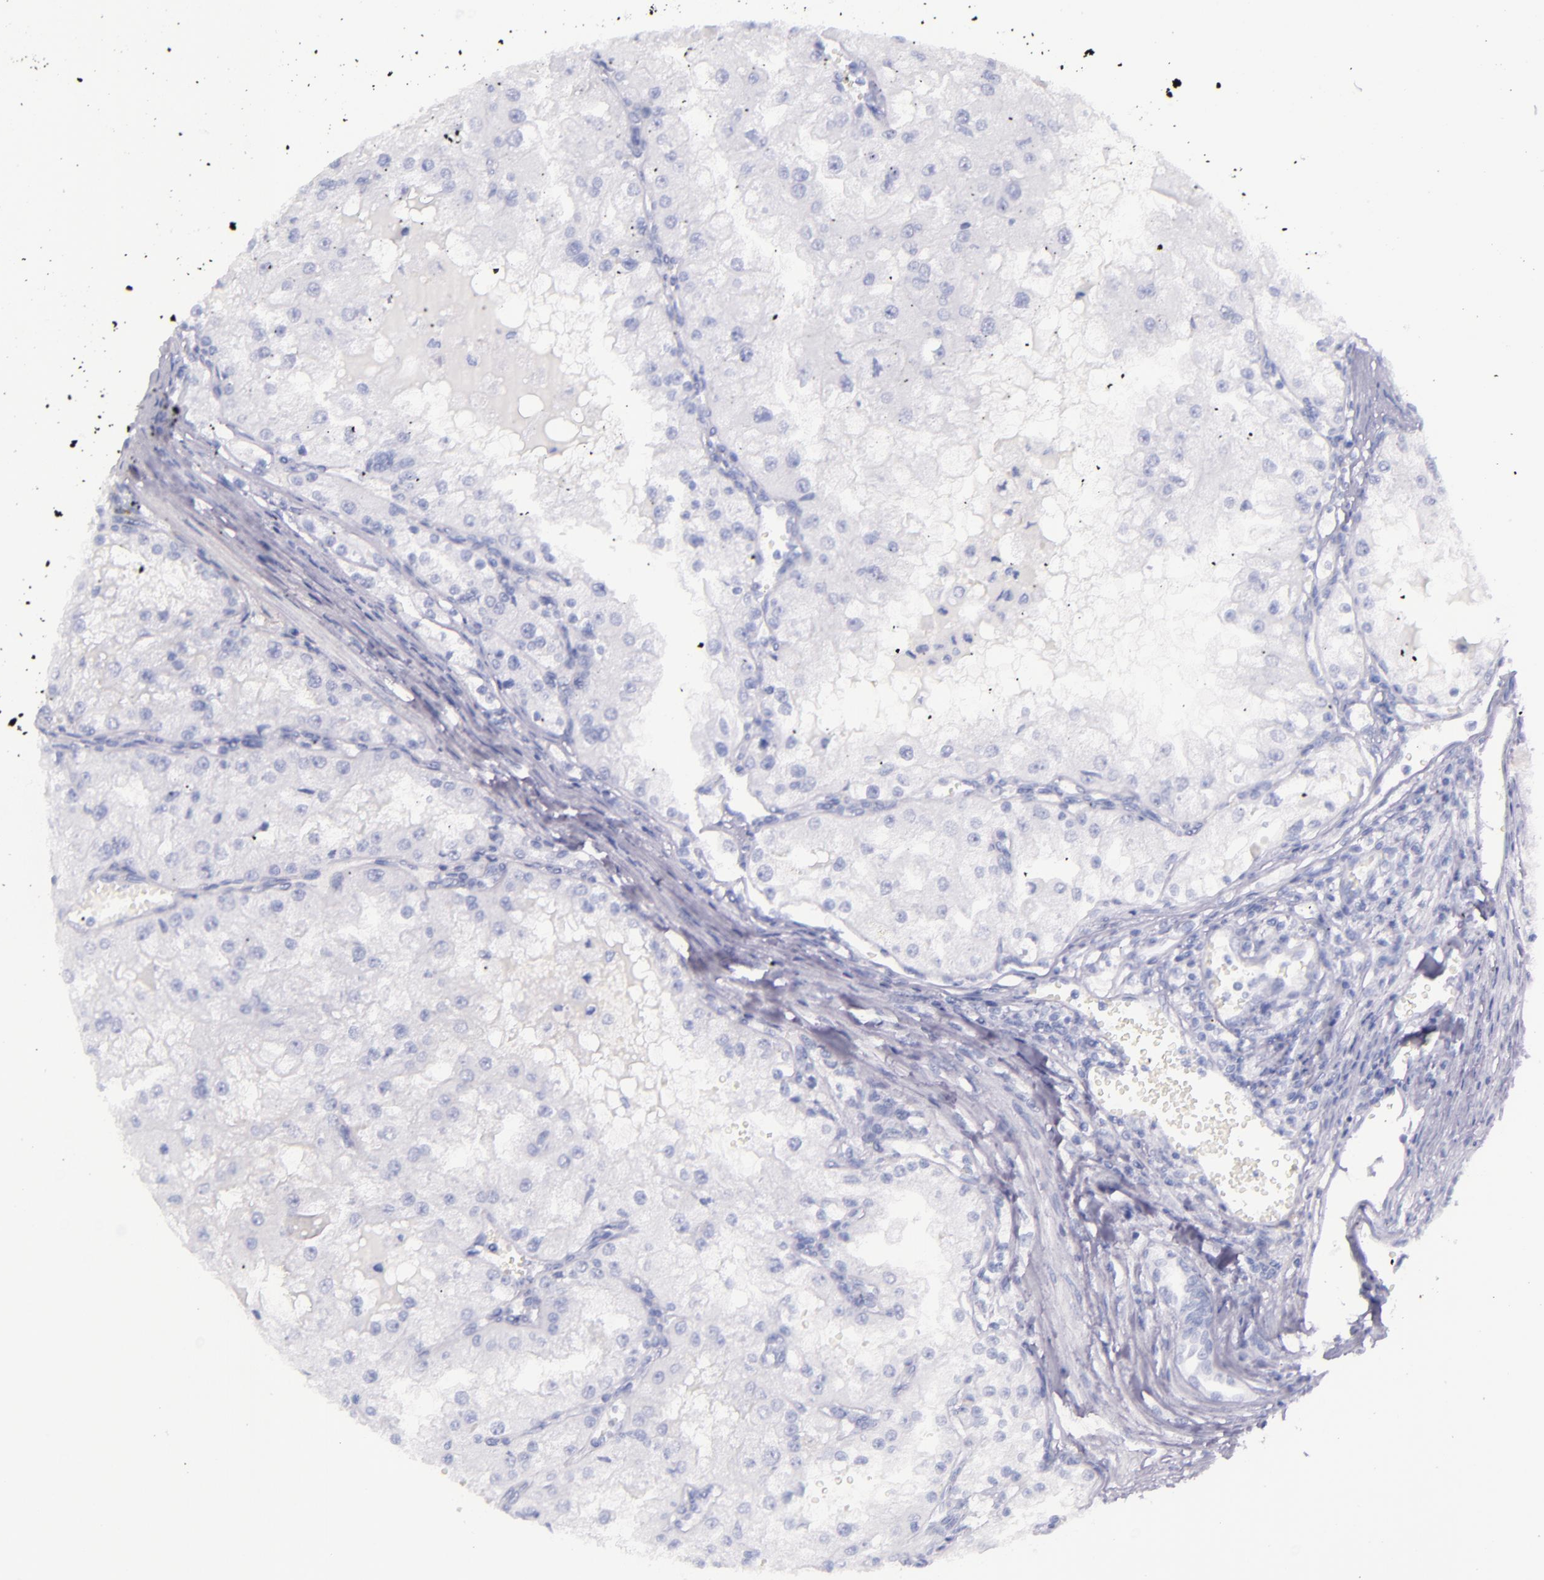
{"staining": {"intensity": "negative", "quantity": "none", "location": "none"}, "tissue": "renal cancer", "cell_type": "Tumor cells", "image_type": "cancer", "snomed": [{"axis": "morphology", "description": "Adenocarcinoma, NOS"}, {"axis": "topography", "description": "Kidney"}], "caption": "Tumor cells are negative for protein expression in human renal cancer (adenocarcinoma).", "gene": "SFTPB", "patient": {"sex": "female", "age": 74}}